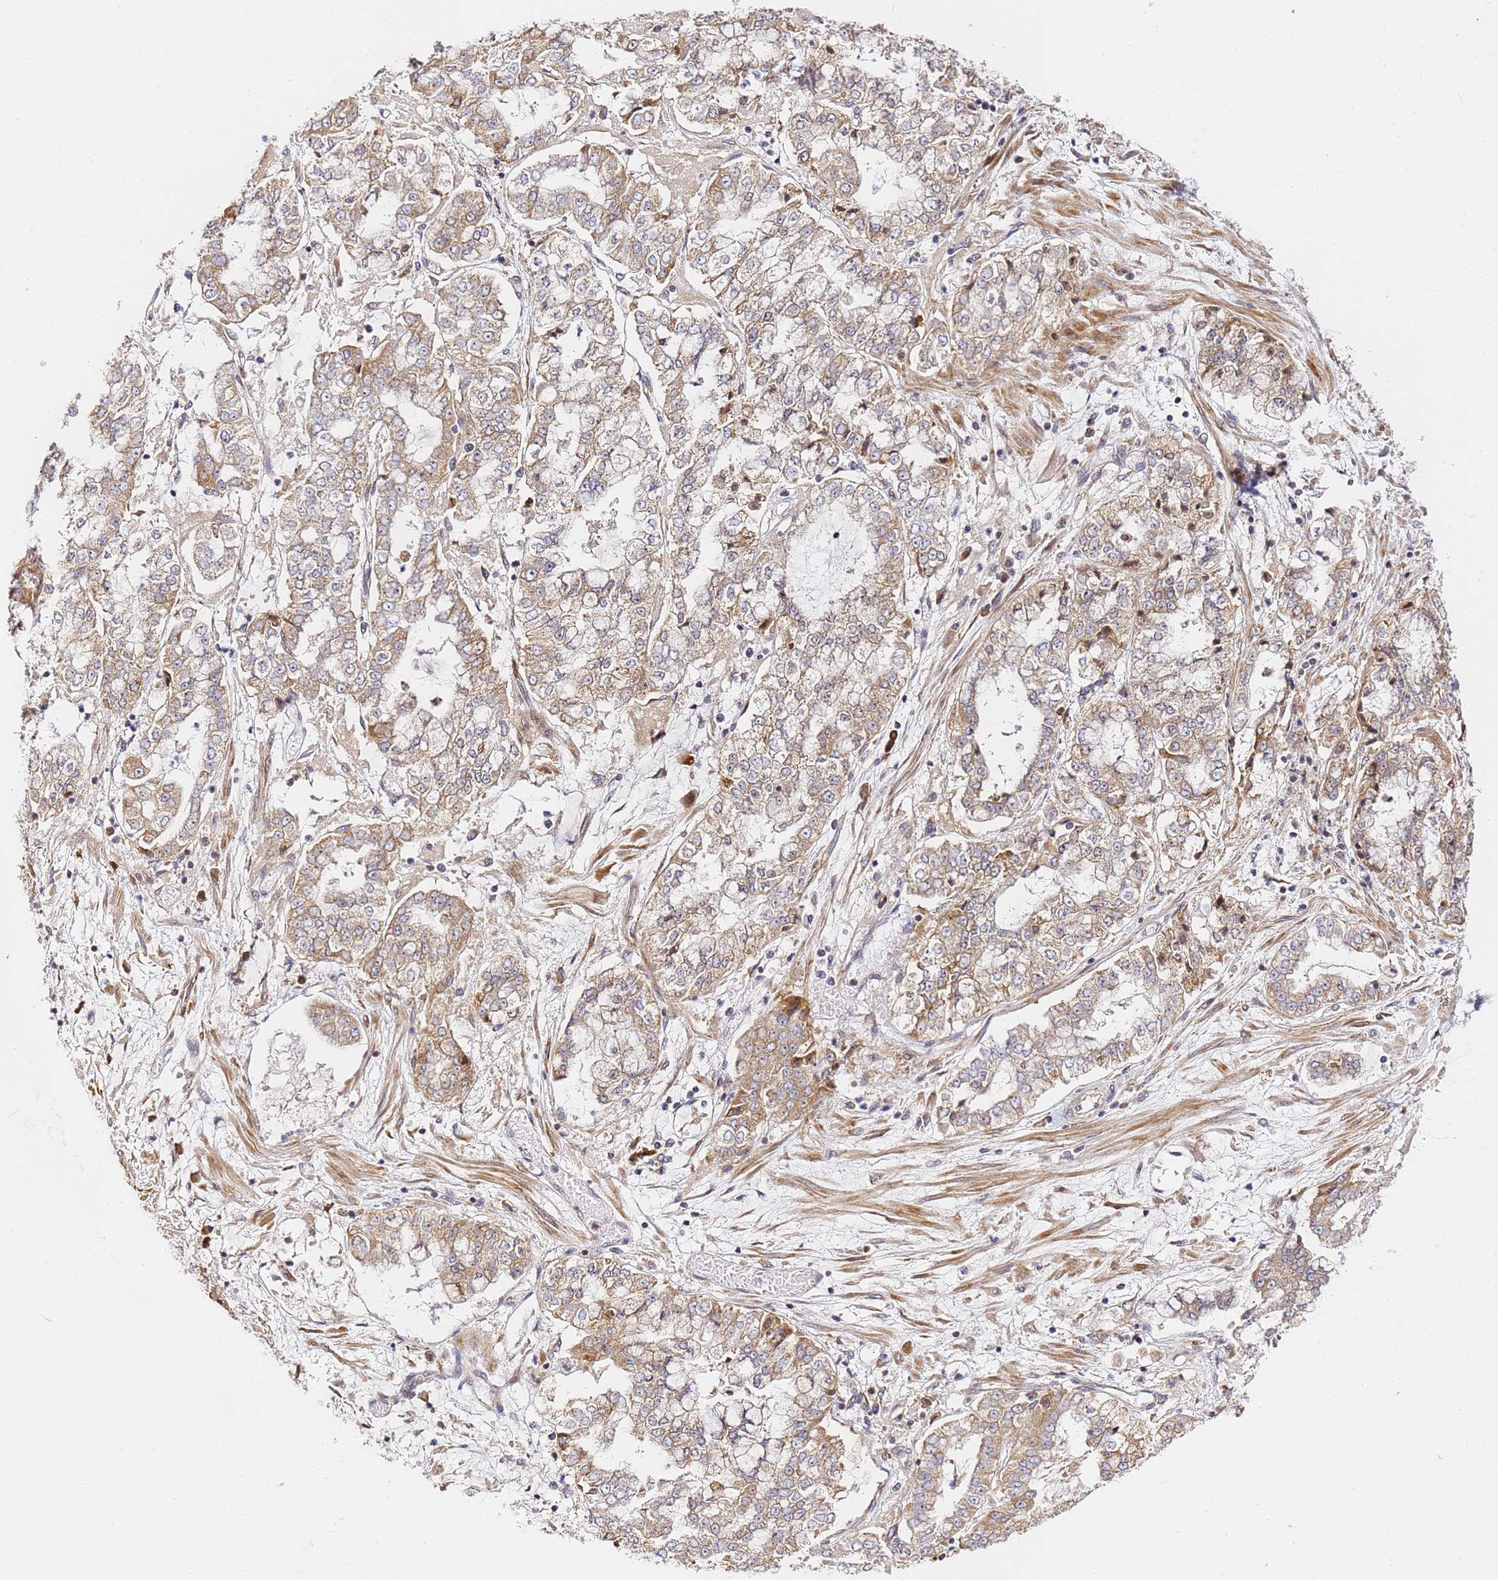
{"staining": {"intensity": "moderate", "quantity": ">75%", "location": "cytoplasmic/membranous"}, "tissue": "stomach cancer", "cell_type": "Tumor cells", "image_type": "cancer", "snomed": [{"axis": "morphology", "description": "Adenocarcinoma, NOS"}, {"axis": "topography", "description": "Stomach"}], "caption": "DAB (3,3'-diaminobenzidine) immunohistochemical staining of human stomach cancer demonstrates moderate cytoplasmic/membranous protein expression in about >75% of tumor cells. Immunohistochemistry (ihc) stains the protein of interest in brown and the nuclei are stained blue.", "gene": "RPL13A", "patient": {"sex": "male", "age": 76}}